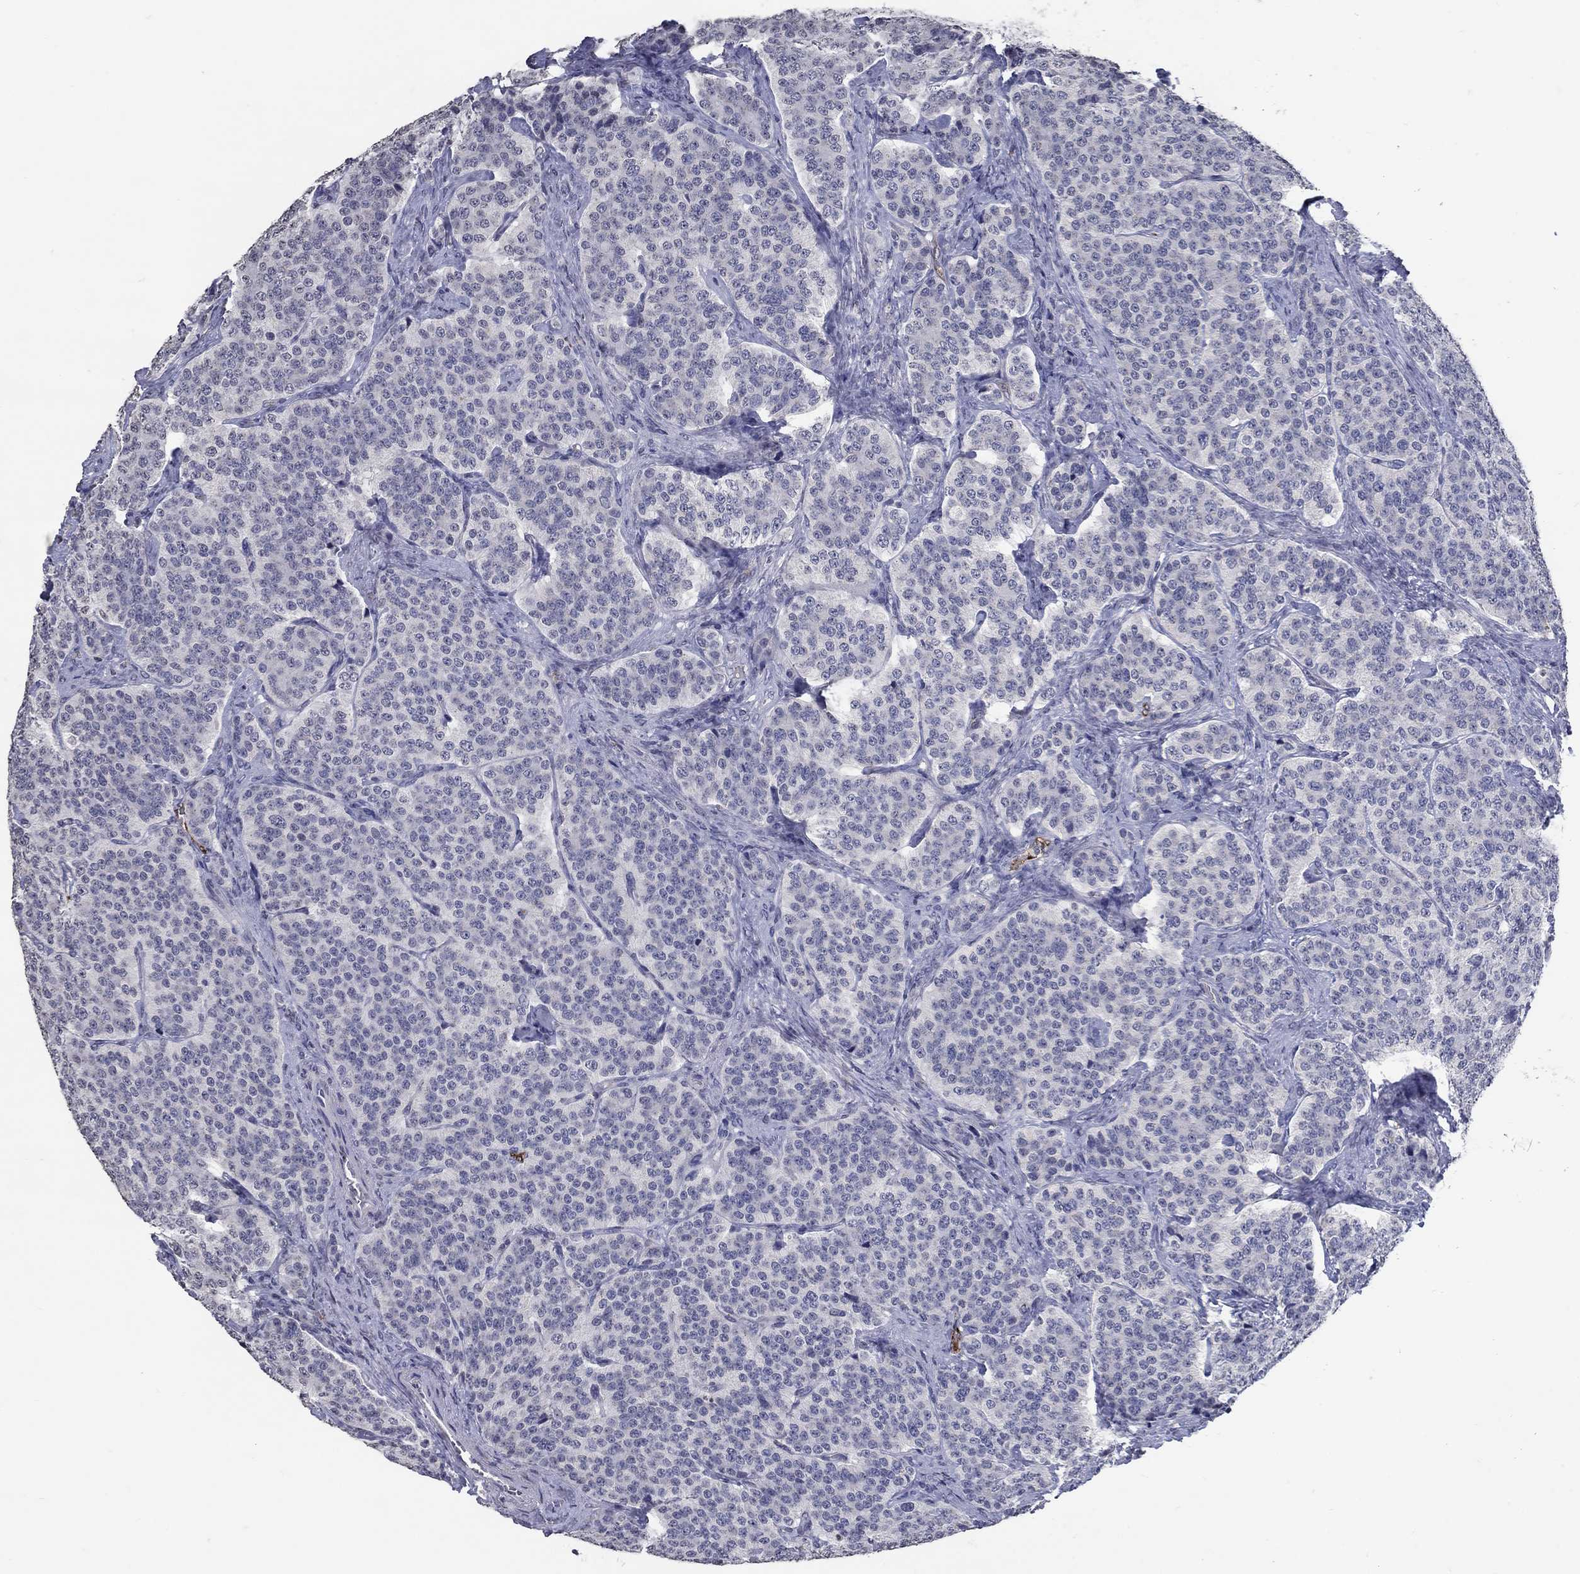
{"staining": {"intensity": "negative", "quantity": "none", "location": "none"}, "tissue": "carcinoid", "cell_type": "Tumor cells", "image_type": "cancer", "snomed": [{"axis": "morphology", "description": "Carcinoid, malignant, NOS"}, {"axis": "topography", "description": "Small intestine"}], "caption": "There is no significant expression in tumor cells of carcinoid.", "gene": "TINAG", "patient": {"sex": "female", "age": 58}}